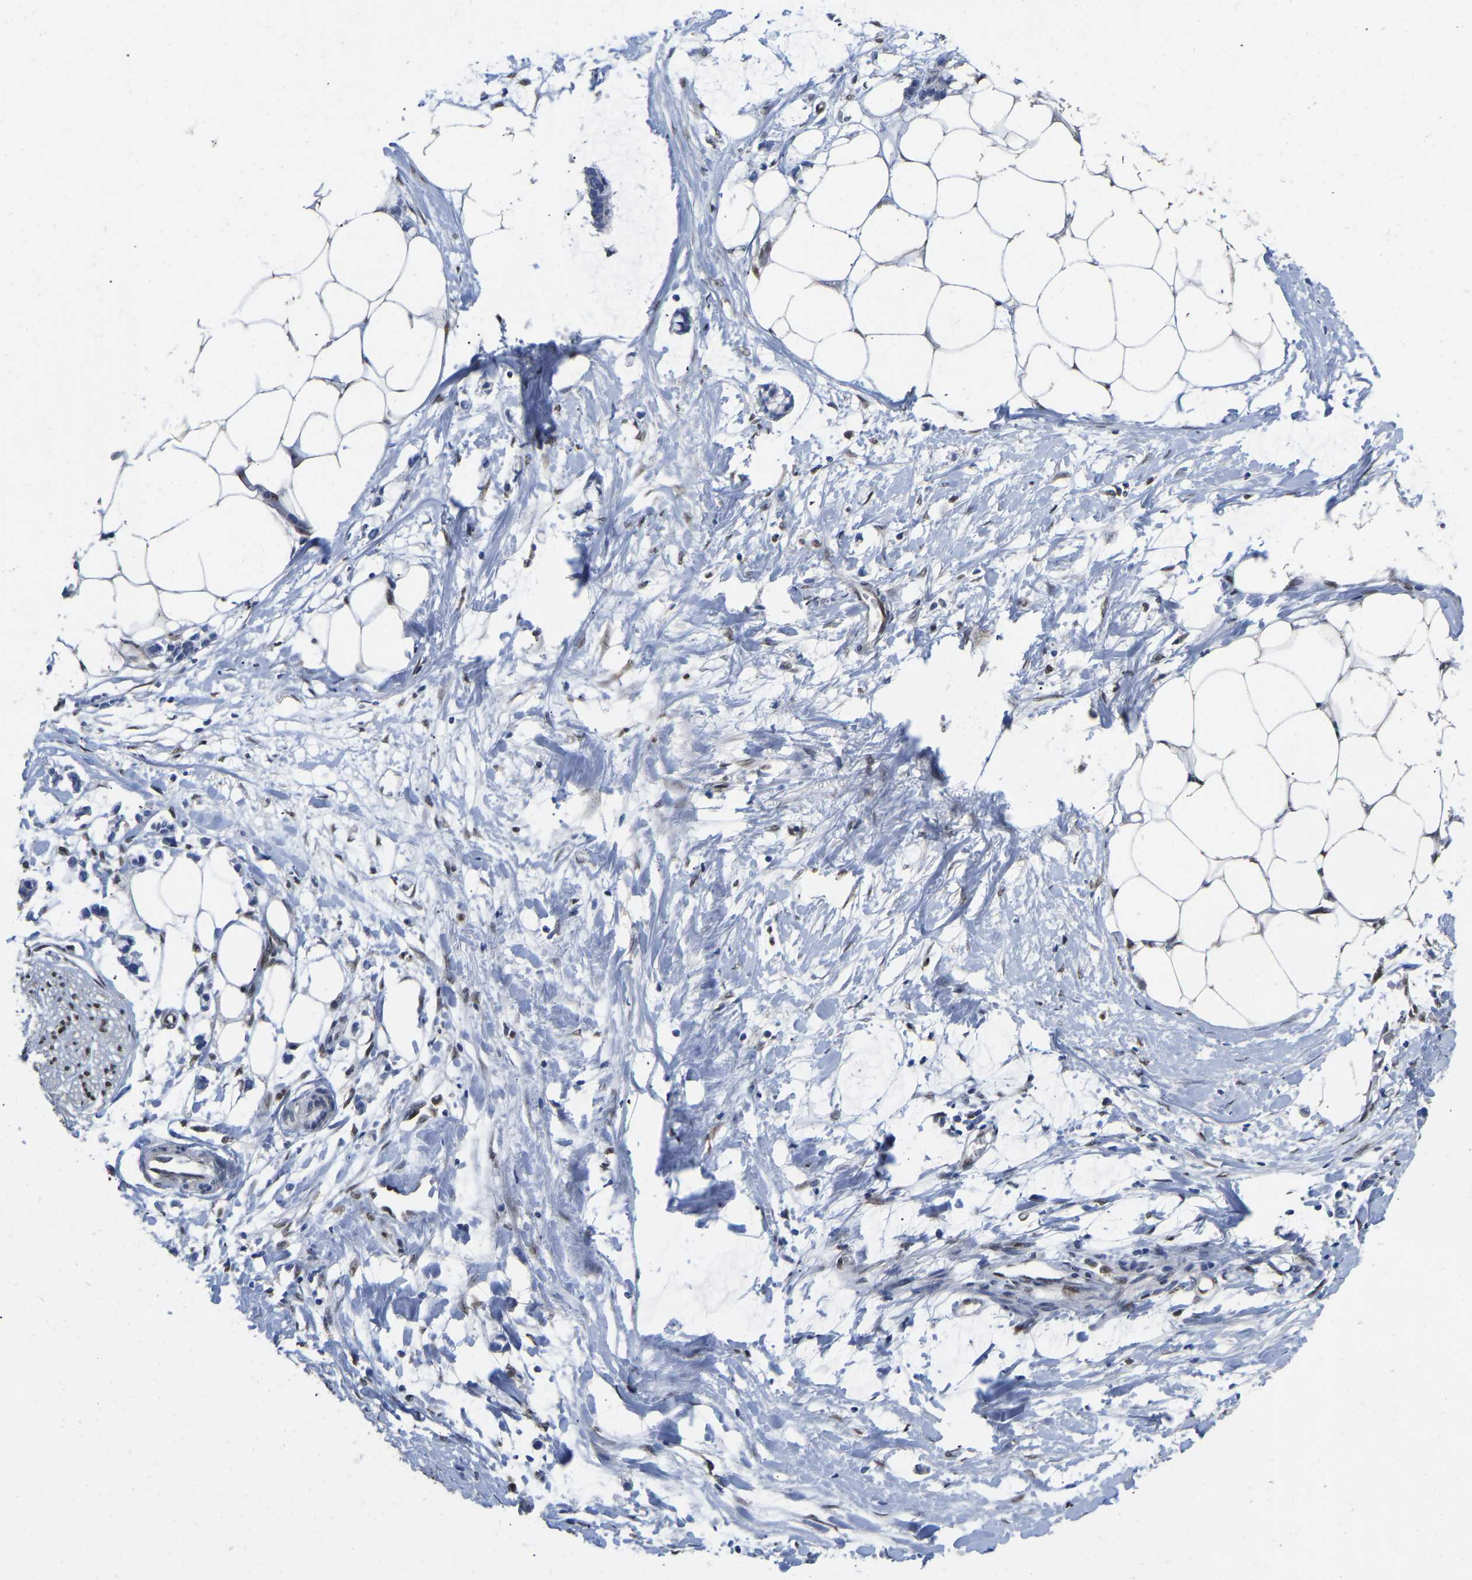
{"staining": {"intensity": "moderate", "quantity": ">75%", "location": "nuclear"}, "tissue": "adipose tissue", "cell_type": "Adipocytes", "image_type": "normal", "snomed": [{"axis": "morphology", "description": "Normal tissue, NOS"}, {"axis": "morphology", "description": "Adenocarcinoma, NOS"}, {"axis": "topography", "description": "Colon"}, {"axis": "topography", "description": "Peripheral nerve tissue"}], "caption": "This histopathology image demonstrates immunohistochemistry (IHC) staining of benign adipose tissue, with medium moderate nuclear positivity in about >75% of adipocytes.", "gene": "QKI", "patient": {"sex": "male", "age": 14}}